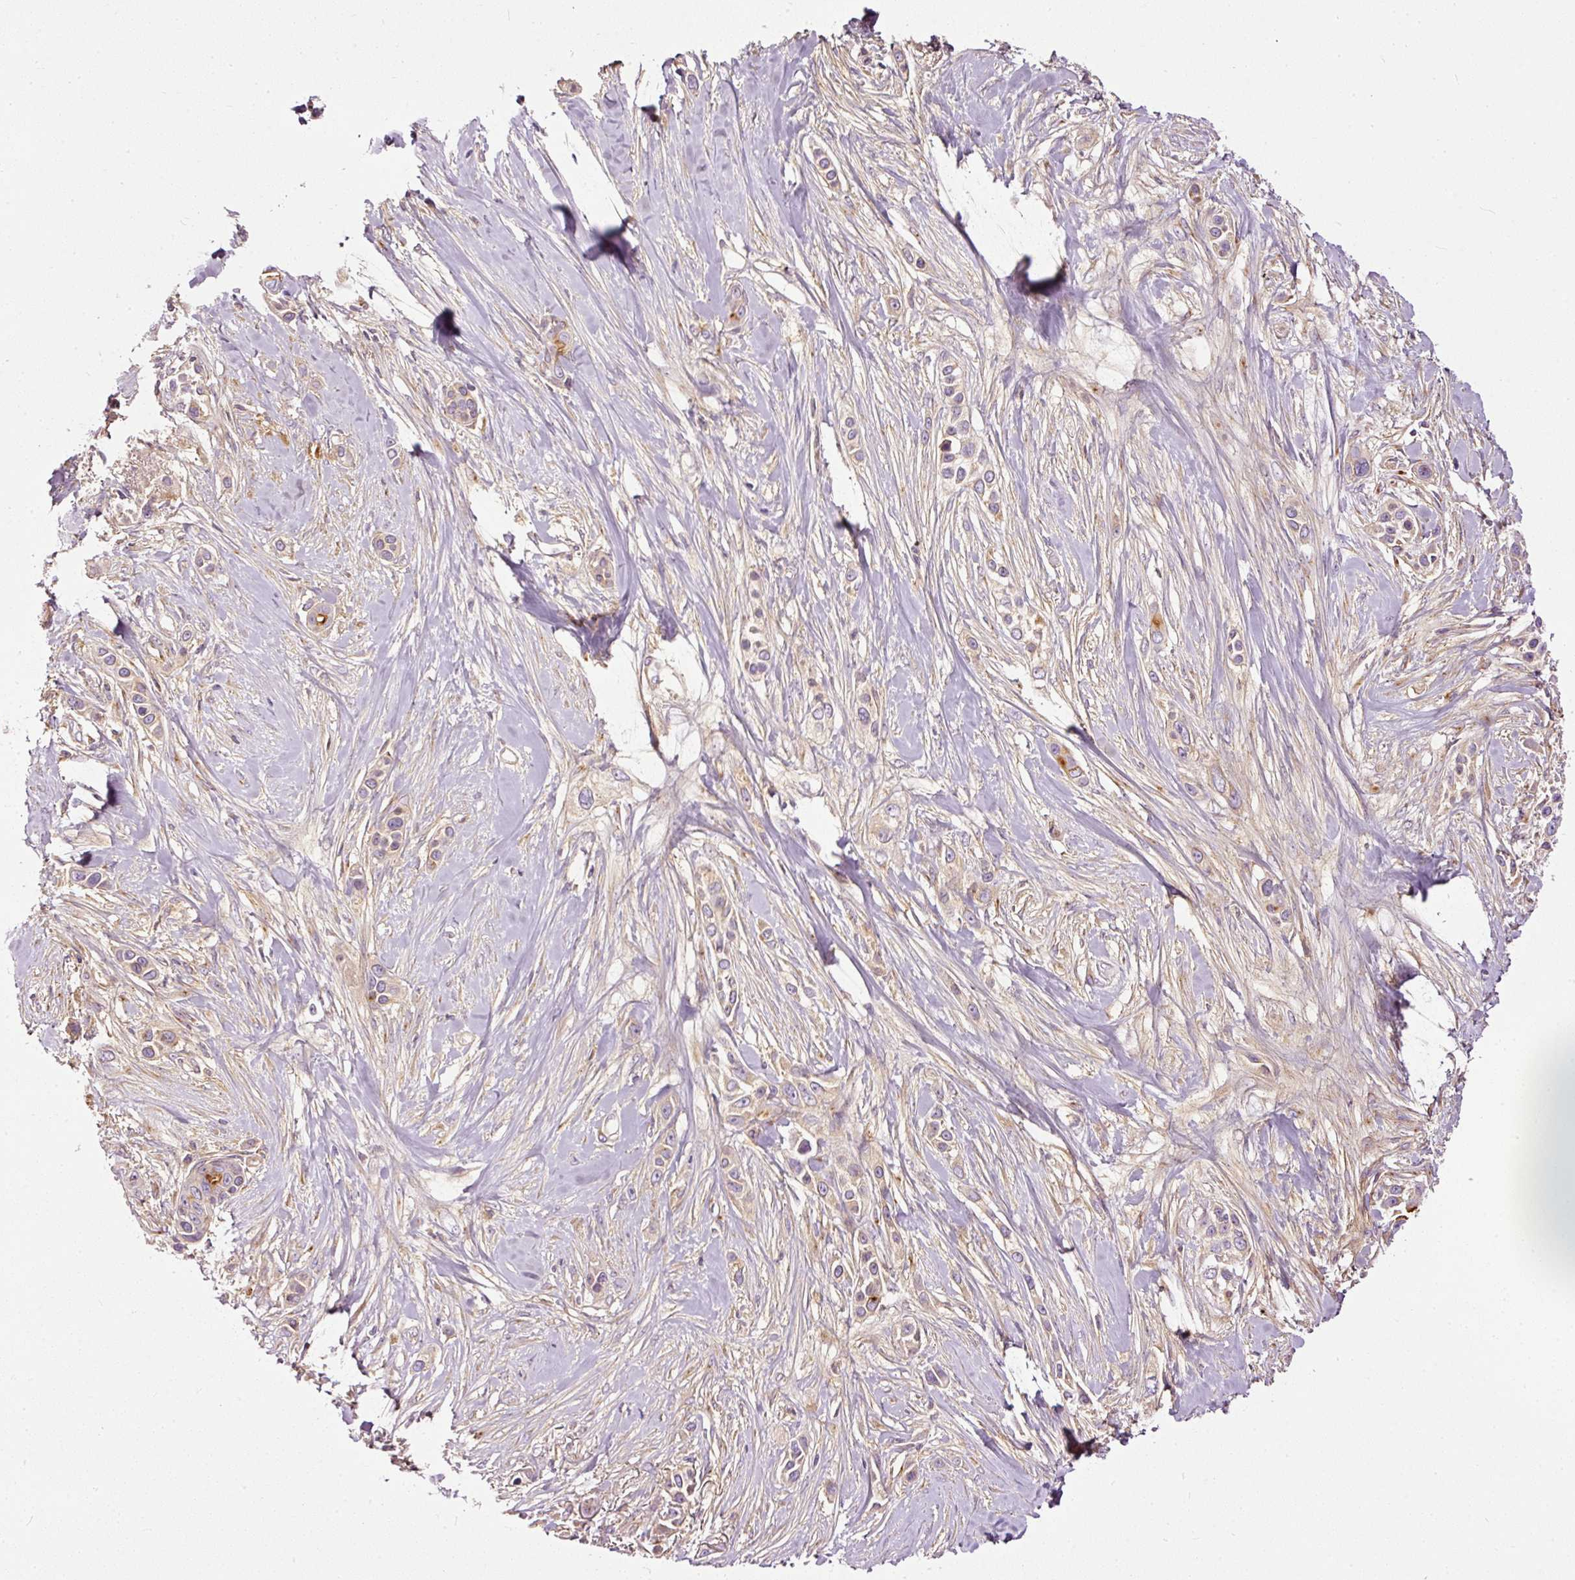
{"staining": {"intensity": "moderate", "quantity": "<25%", "location": "cytoplasmic/membranous"}, "tissue": "skin cancer", "cell_type": "Tumor cells", "image_type": "cancer", "snomed": [{"axis": "morphology", "description": "Squamous cell carcinoma, NOS"}, {"axis": "topography", "description": "Skin"}], "caption": "Immunohistochemistry (IHC) (DAB) staining of human skin cancer shows moderate cytoplasmic/membranous protein expression in about <25% of tumor cells. (brown staining indicates protein expression, while blue staining denotes nuclei).", "gene": "PAQR9", "patient": {"sex": "female", "age": 69}}